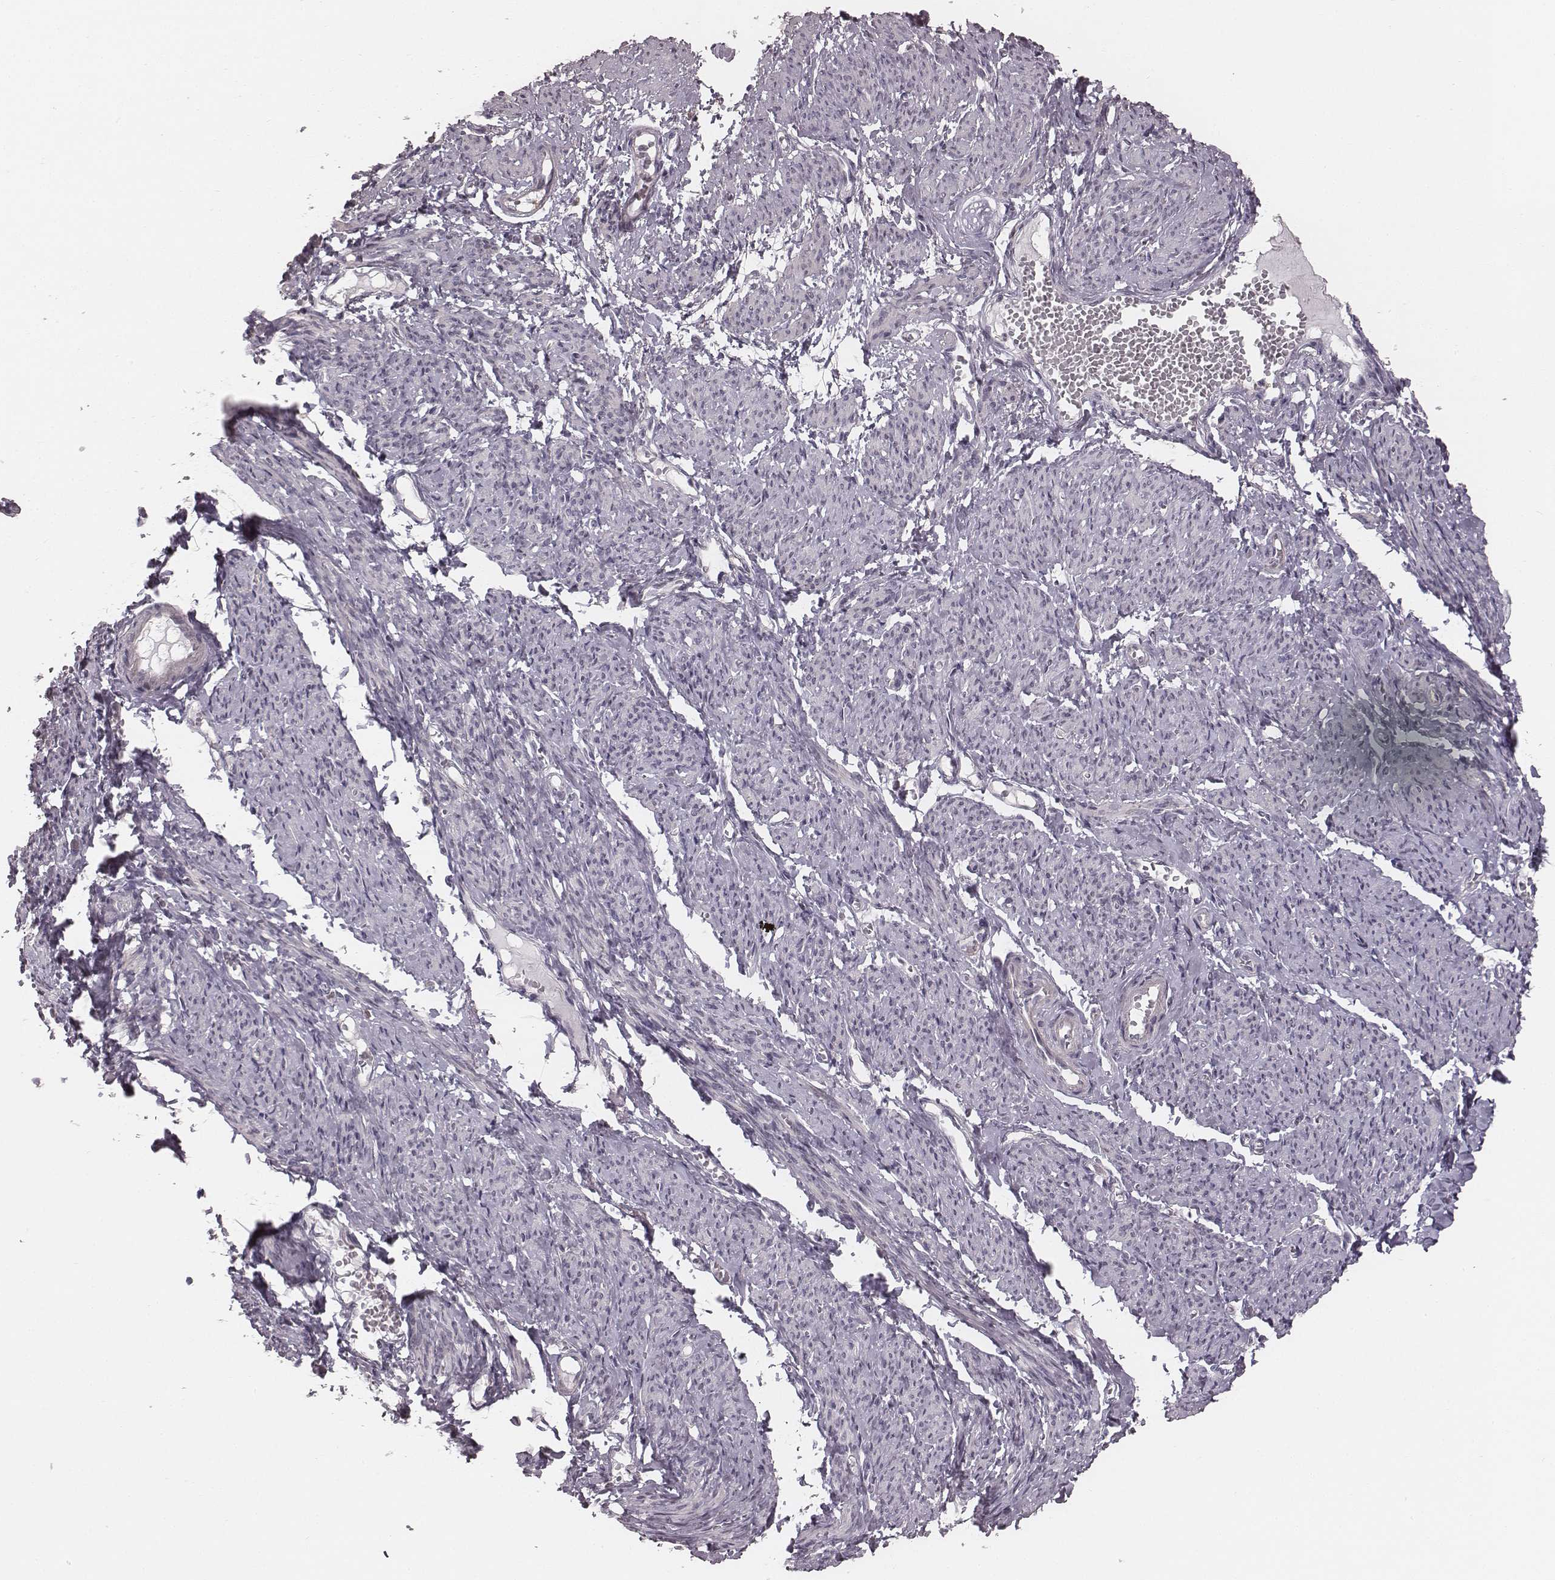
{"staining": {"intensity": "negative", "quantity": "none", "location": "none"}, "tissue": "smooth muscle", "cell_type": "Smooth muscle cells", "image_type": "normal", "snomed": [{"axis": "morphology", "description": "Normal tissue, NOS"}, {"axis": "topography", "description": "Smooth muscle"}], "caption": "Immunohistochemistry (IHC) of benign human smooth muscle demonstrates no staining in smooth muscle cells.", "gene": "IQCG", "patient": {"sex": "female", "age": 65}}